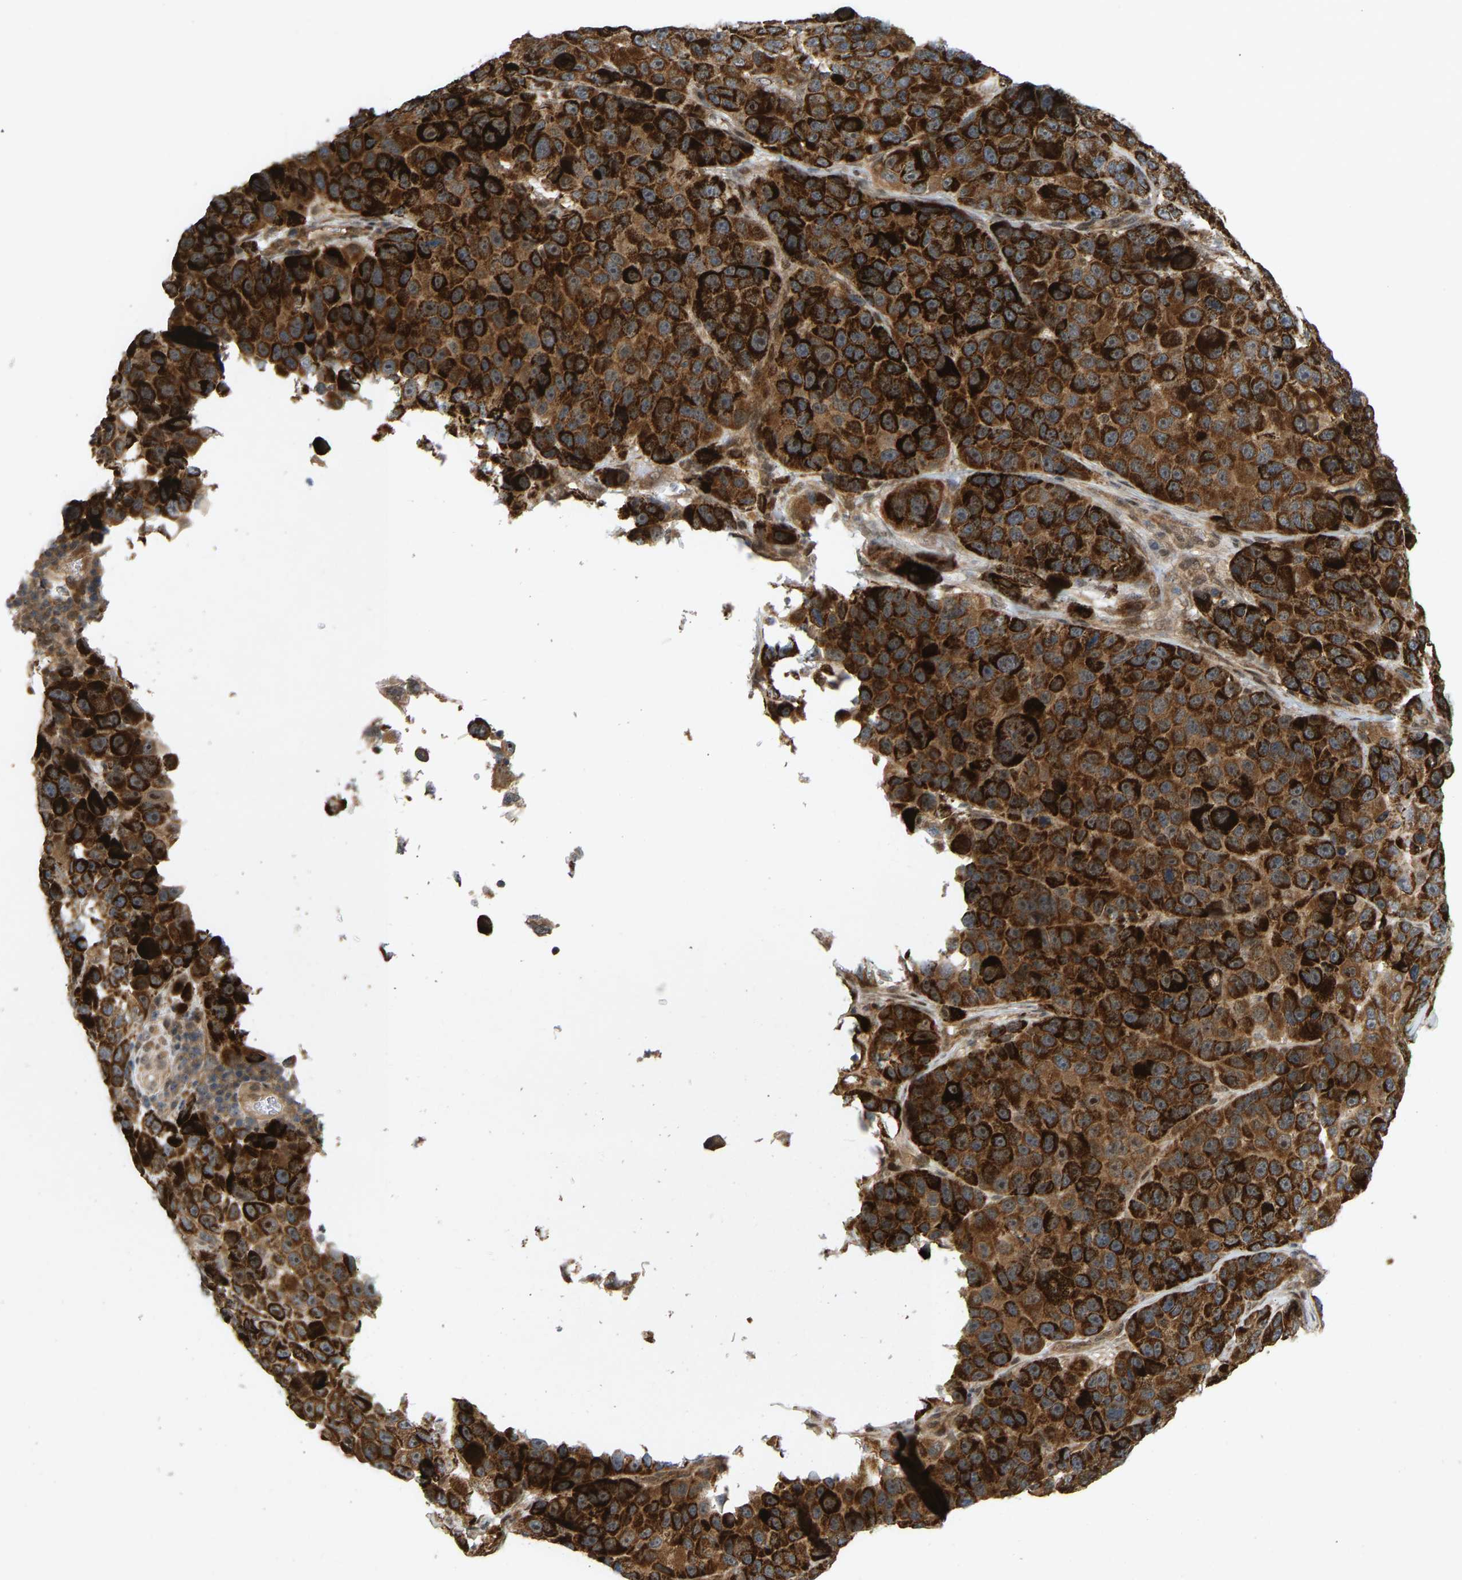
{"staining": {"intensity": "strong", "quantity": ">75%", "location": "cytoplasmic/membranous,nuclear"}, "tissue": "melanoma", "cell_type": "Tumor cells", "image_type": "cancer", "snomed": [{"axis": "morphology", "description": "Malignant melanoma, NOS"}, {"axis": "topography", "description": "Skin"}], "caption": "This photomicrograph shows immunohistochemistry (IHC) staining of malignant melanoma, with high strong cytoplasmic/membranous and nuclear expression in approximately >75% of tumor cells.", "gene": "BAG1", "patient": {"sex": "male", "age": 53}}